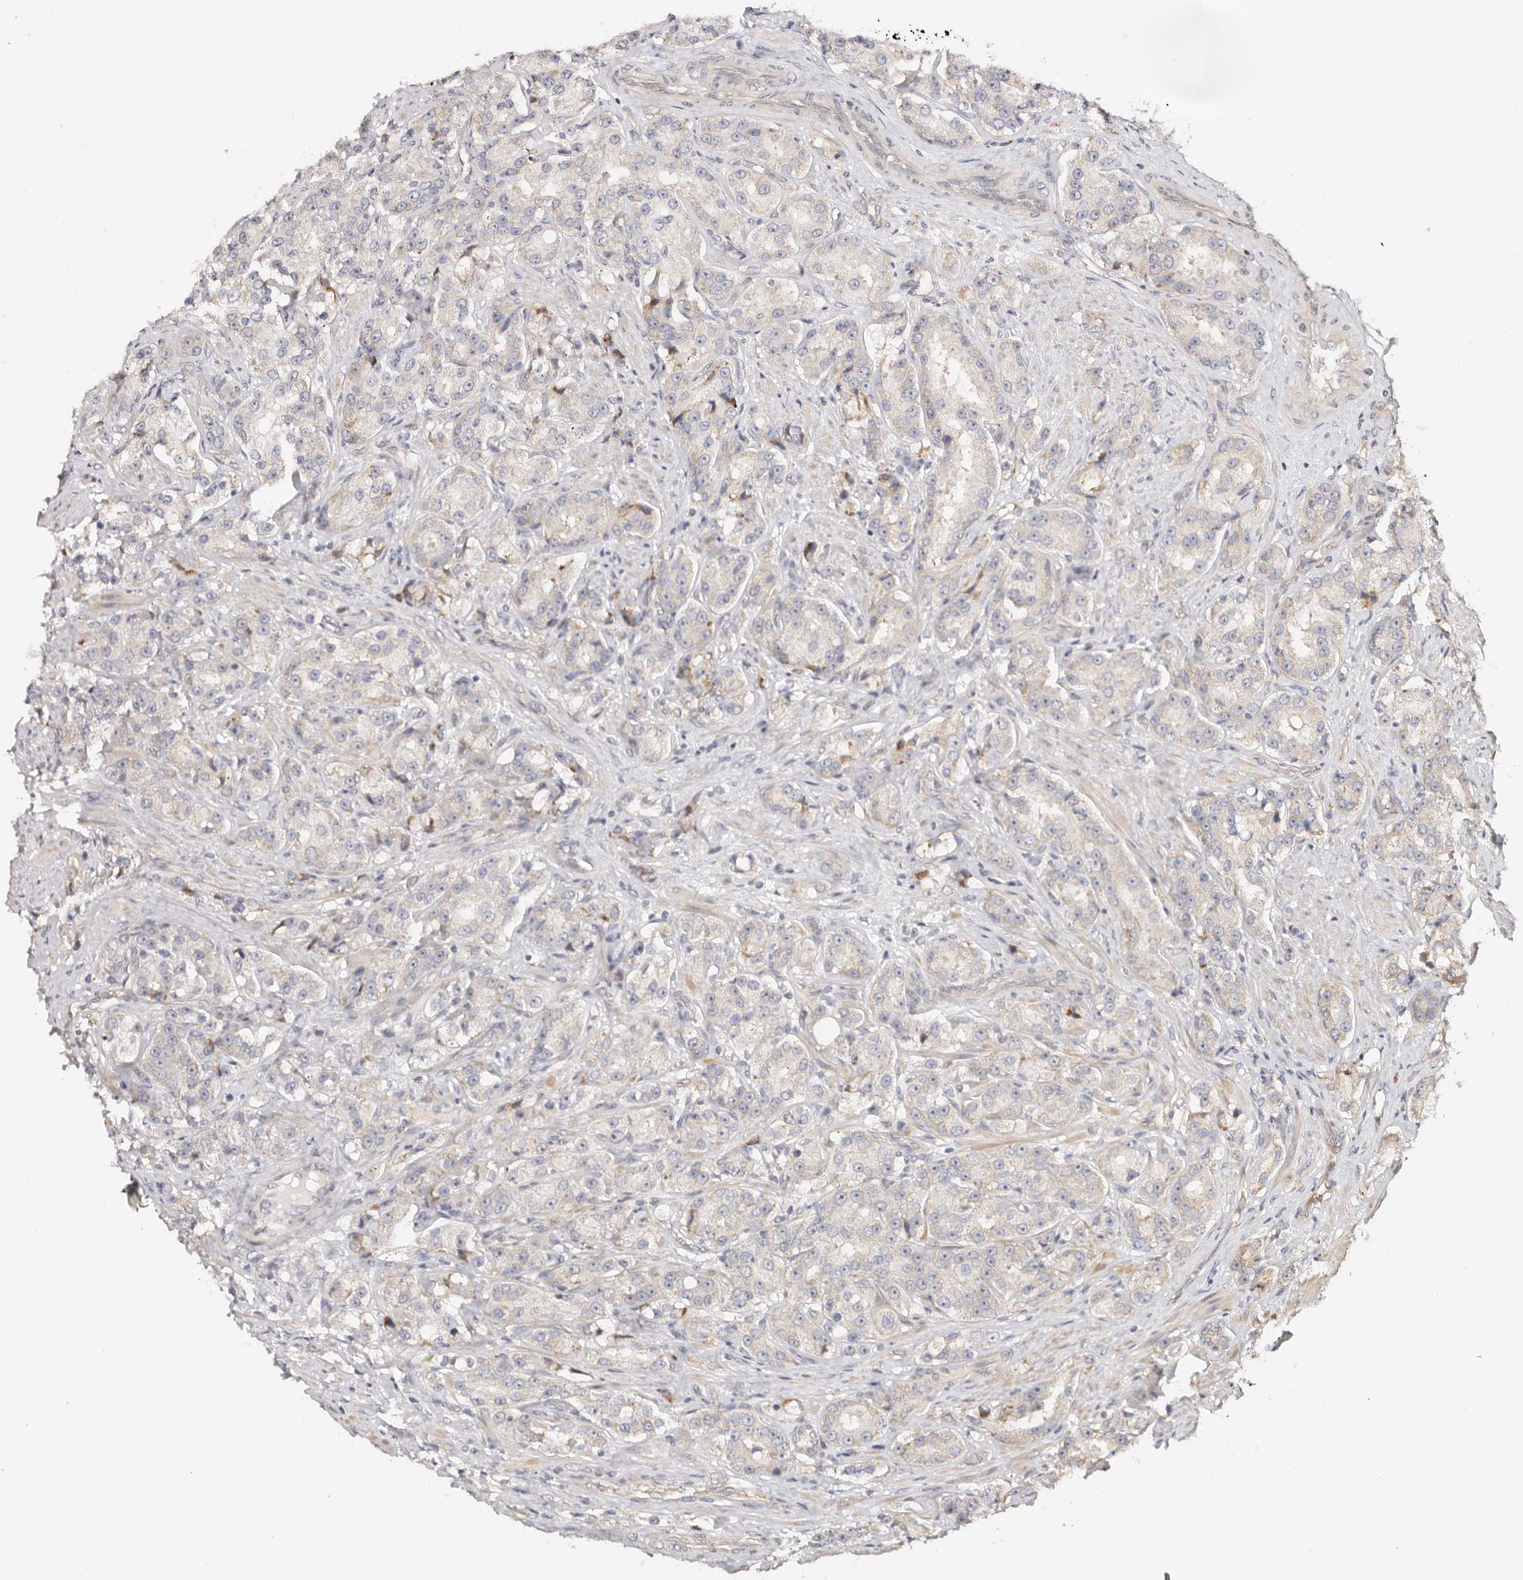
{"staining": {"intensity": "negative", "quantity": "none", "location": "none"}, "tissue": "prostate cancer", "cell_type": "Tumor cells", "image_type": "cancer", "snomed": [{"axis": "morphology", "description": "Adenocarcinoma, High grade"}, {"axis": "topography", "description": "Prostate"}], "caption": "Tumor cells are negative for brown protein staining in adenocarcinoma (high-grade) (prostate).", "gene": "BCL2L15", "patient": {"sex": "male", "age": 60}}